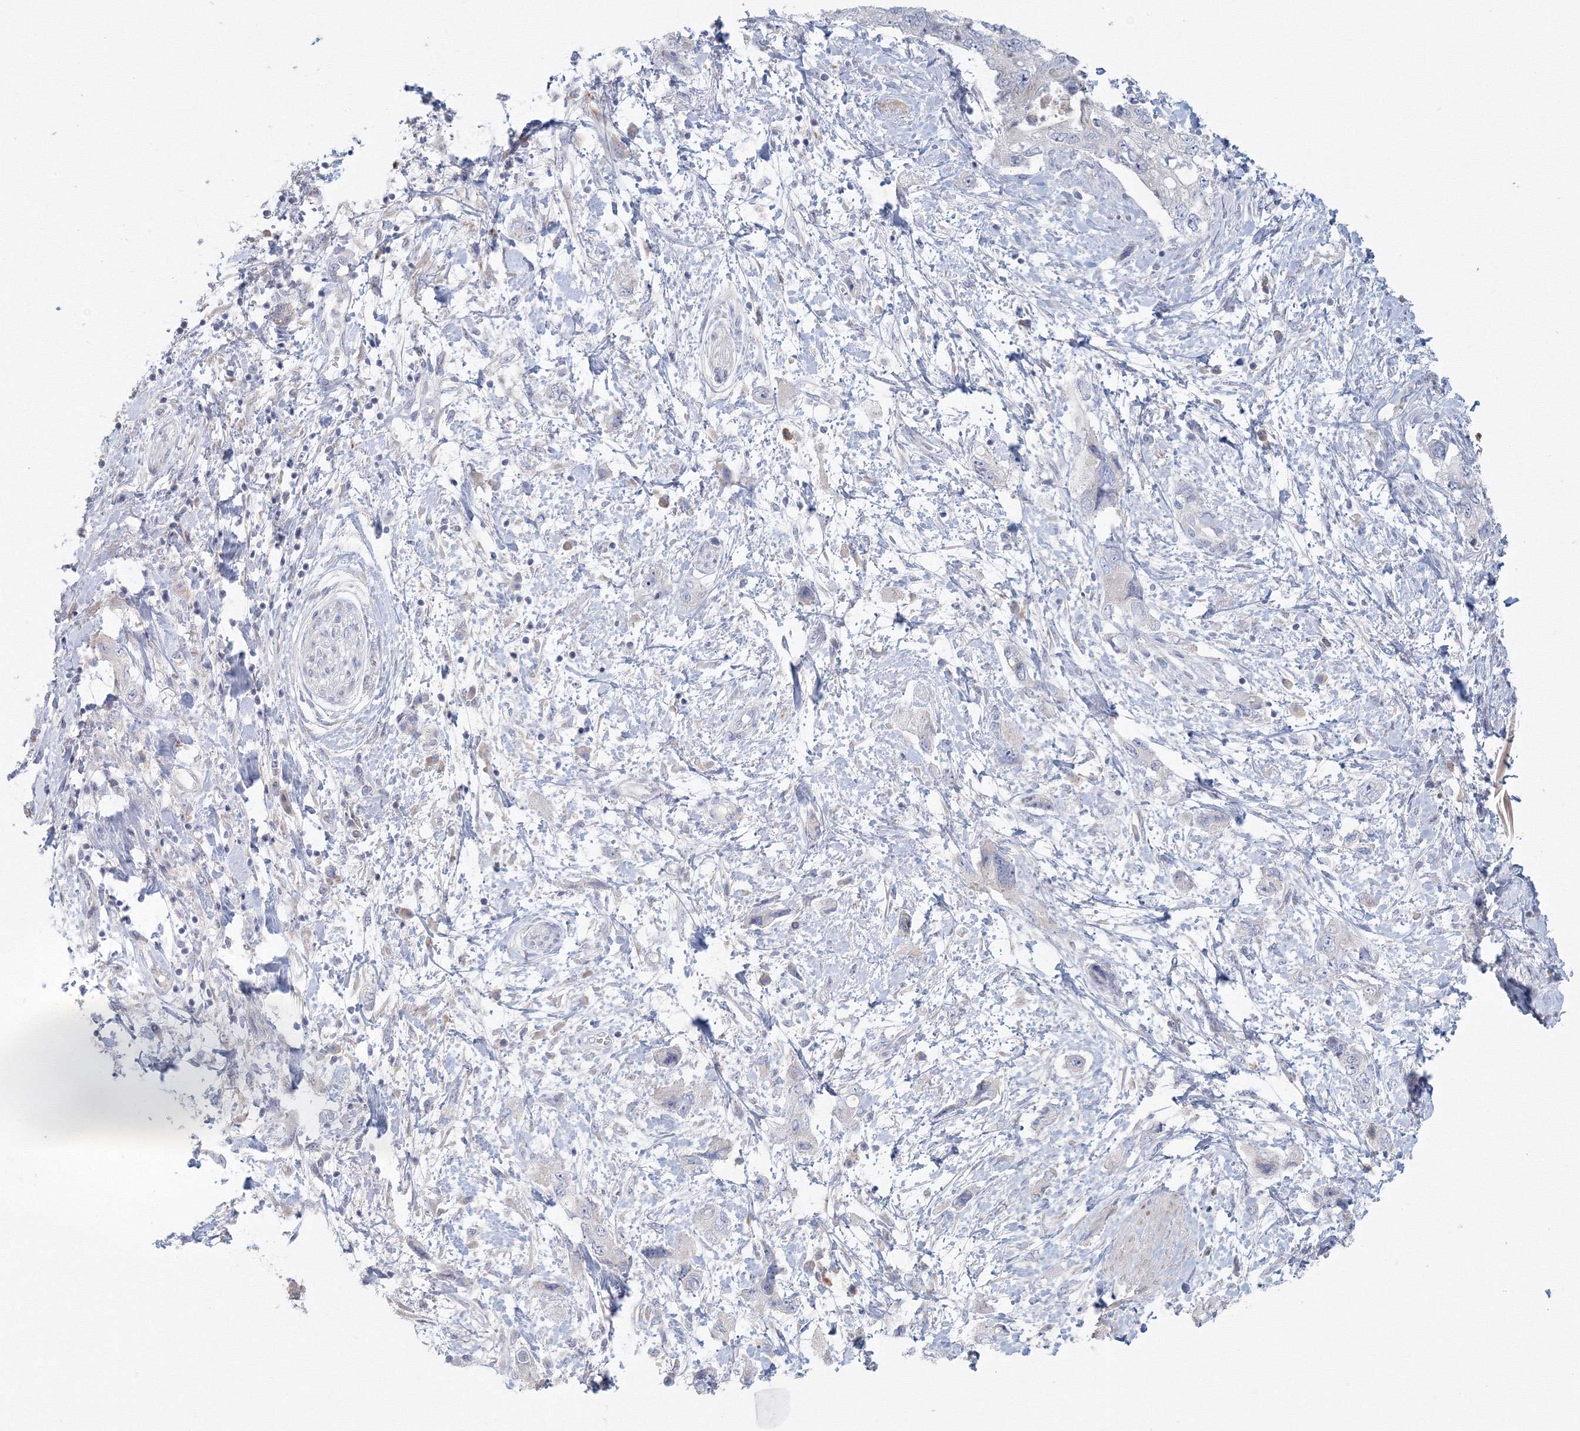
{"staining": {"intensity": "negative", "quantity": "none", "location": "none"}, "tissue": "pancreatic cancer", "cell_type": "Tumor cells", "image_type": "cancer", "snomed": [{"axis": "morphology", "description": "Adenocarcinoma, NOS"}, {"axis": "topography", "description": "Pancreas"}], "caption": "Immunohistochemical staining of pancreatic cancer (adenocarcinoma) reveals no significant positivity in tumor cells.", "gene": "TACC2", "patient": {"sex": "female", "age": 73}}